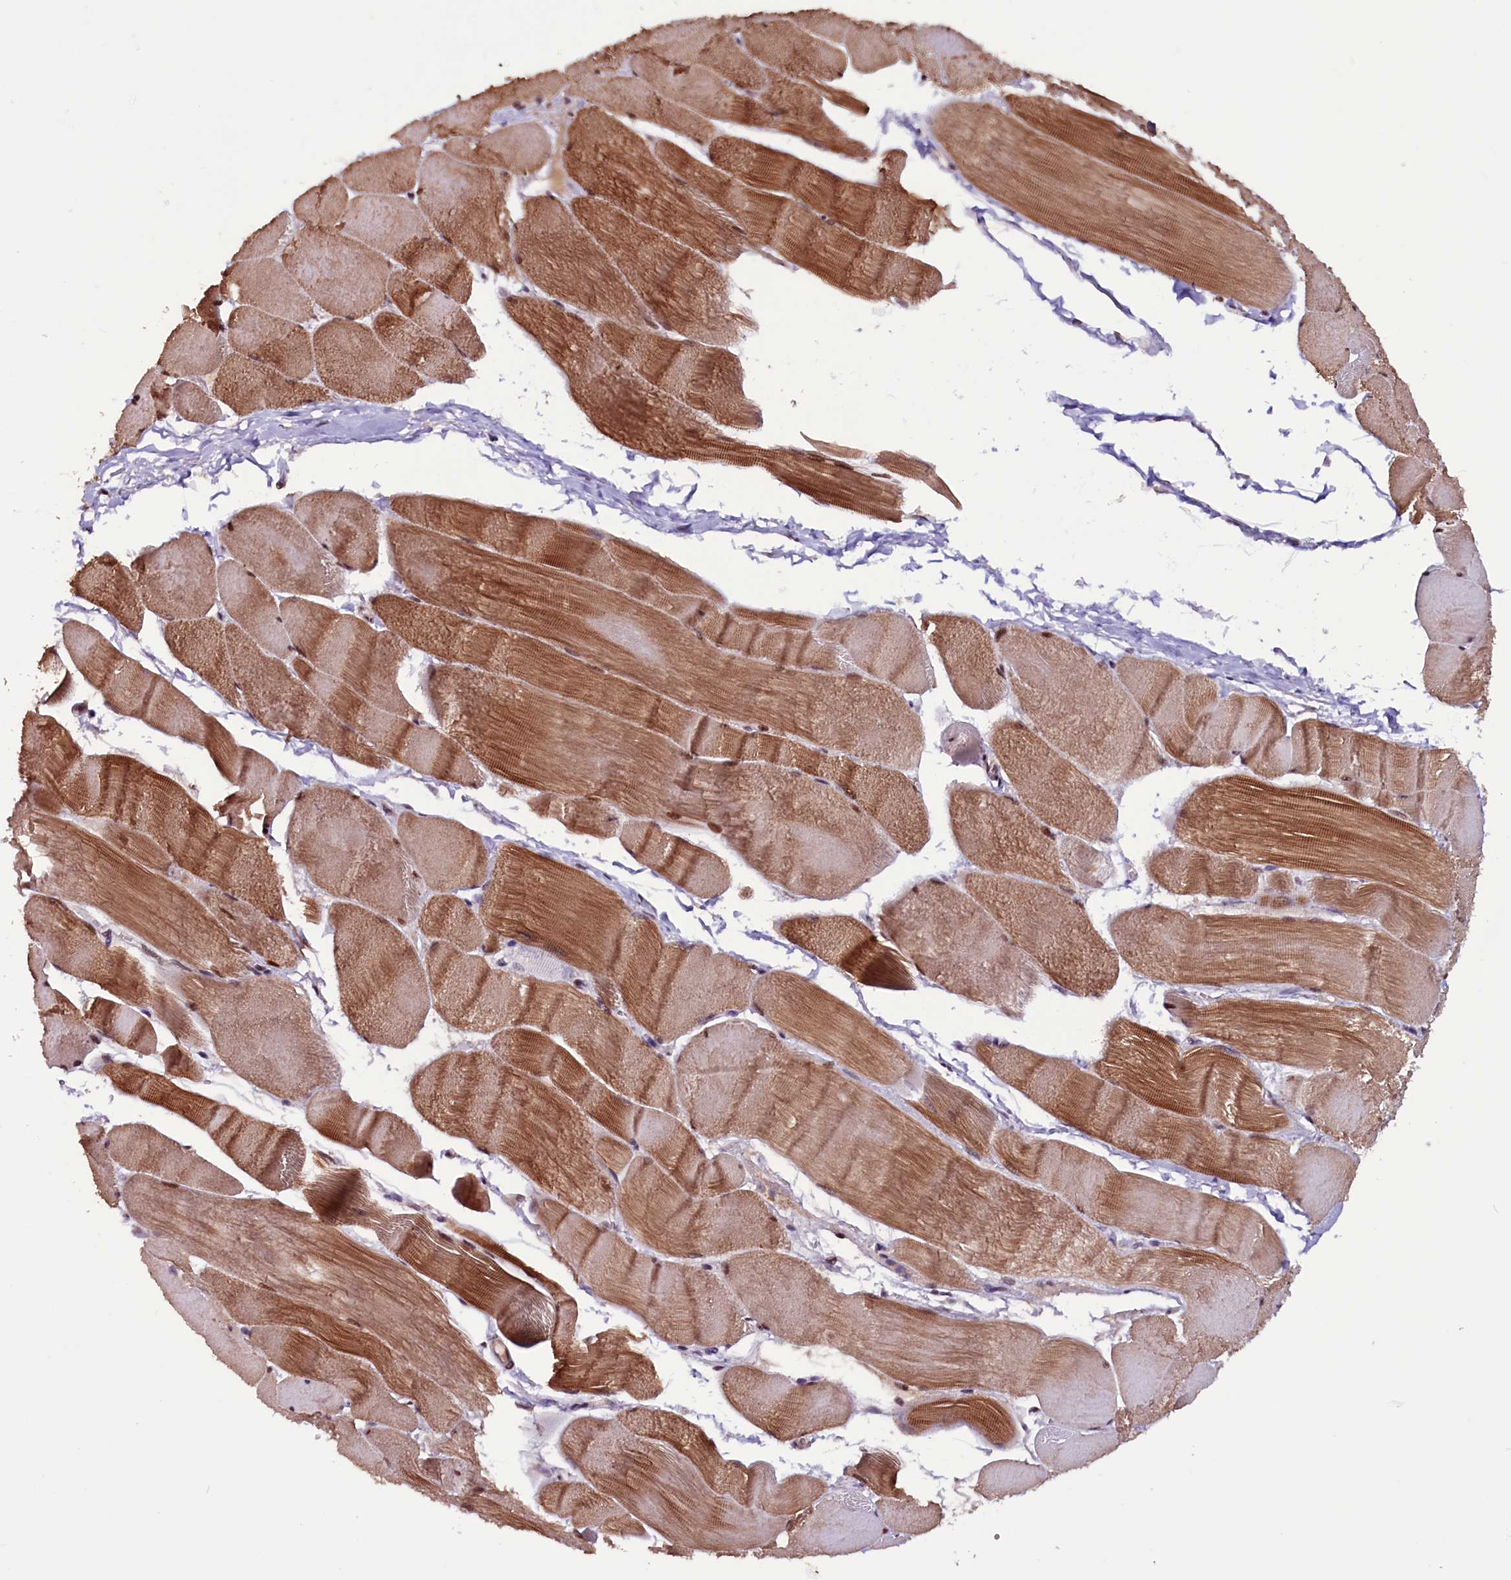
{"staining": {"intensity": "moderate", "quantity": ">75%", "location": "cytoplasmic/membranous,nuclear"}, "tissue": "skeletal muscle", "cell_type": "Myocytes", "image_type": "normal", "snomed": [{"axis": "morphology", "description": "Normal tissue, NOS"}, {"axis": "morphology", "description": "Basal cell carcinoma"}, {"axis": "topography", "description": "Skeletal muscle"}], "caption": "IHC micrograph of benign skeletal muscle: human skeletal muscle stained using immunohistochemistry shows medium levels of moderate protein expression localized specifically in the cytoplasmic/membranous,nuclear of myocytes, appearing as a cytoplasmic/membranous,nuclear brown color.", "gene": "RNMT", "patient": {"sex": "female", "age": 64}}